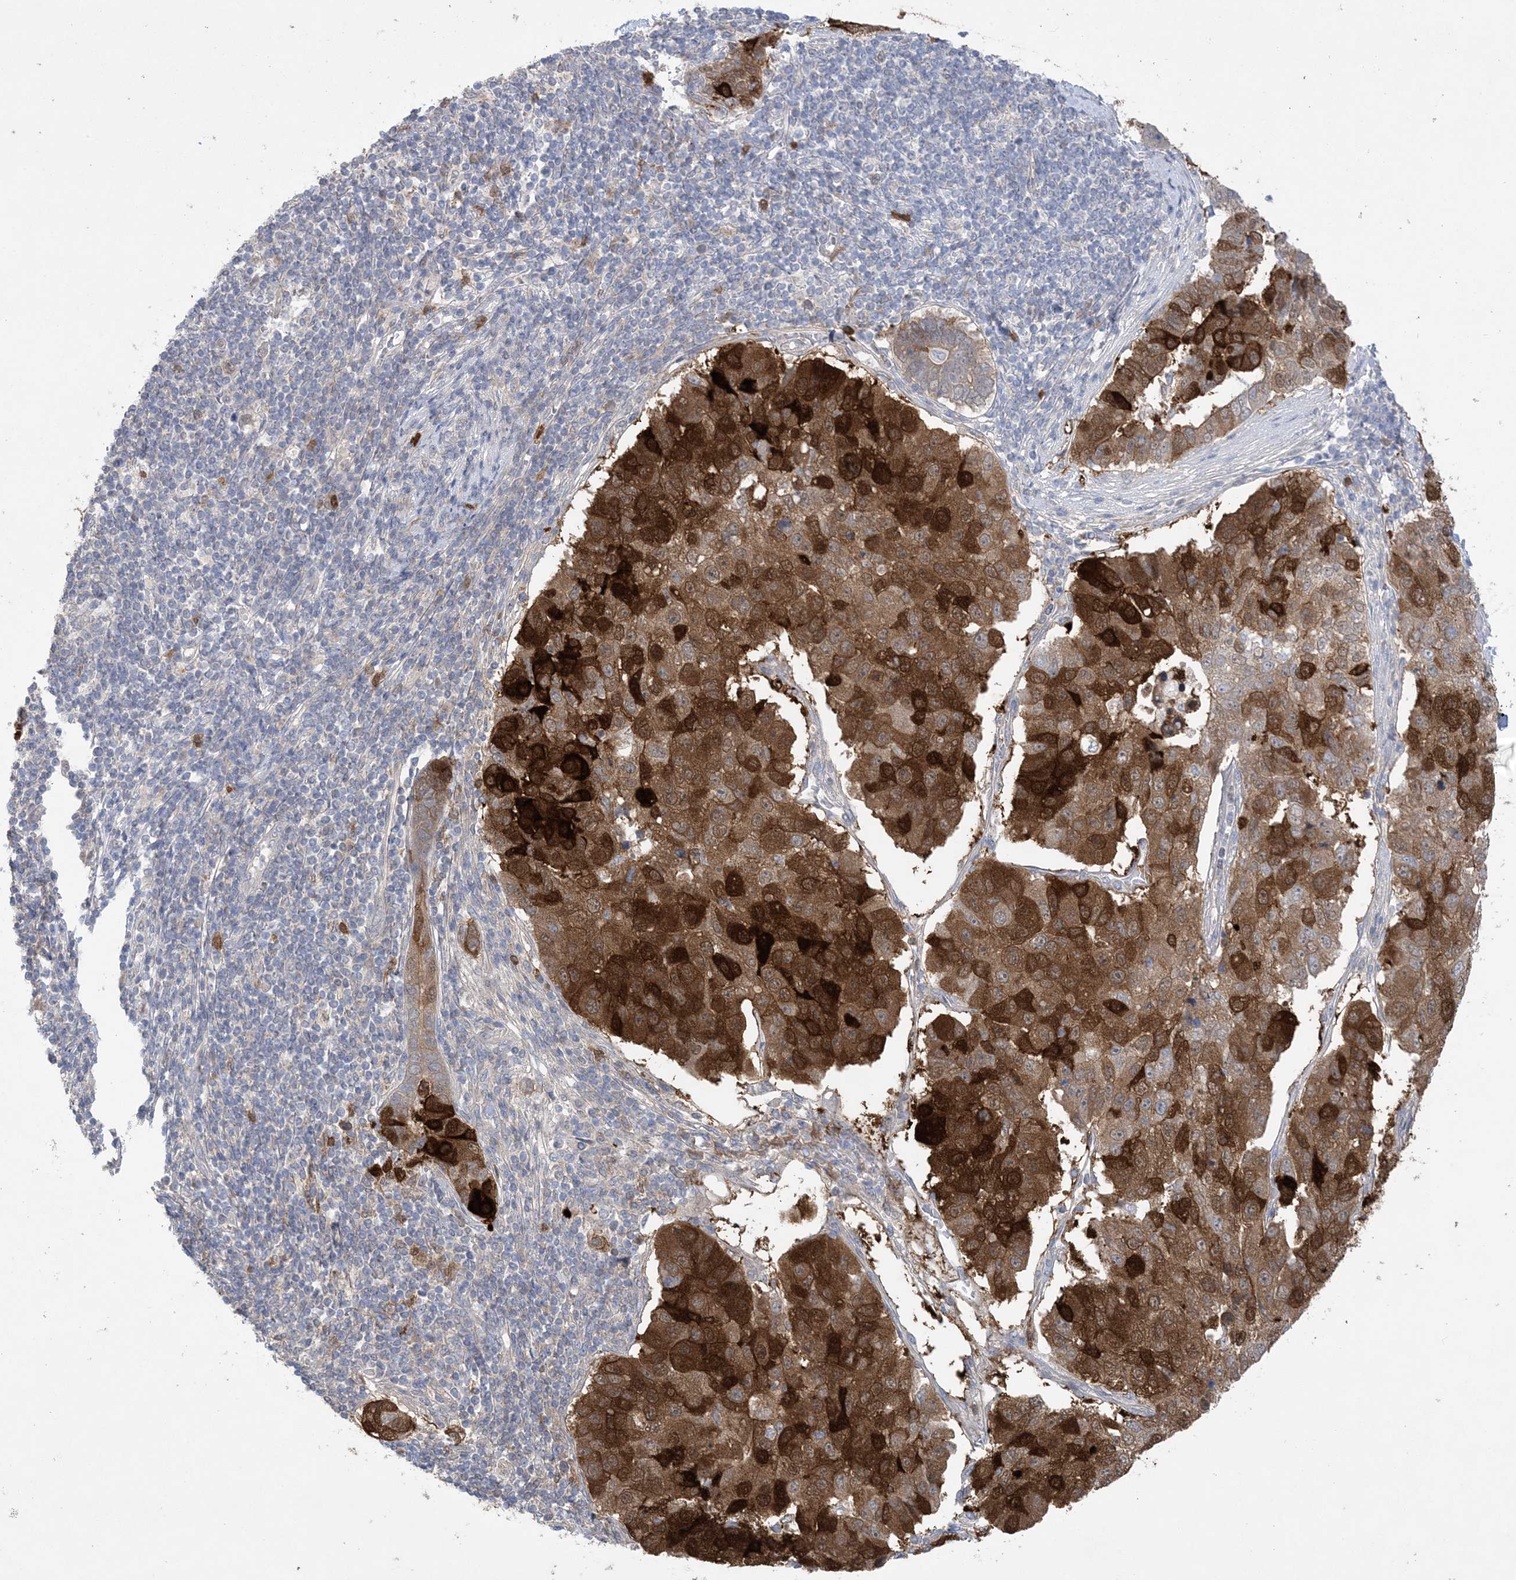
{"staining": {"intensity": "strong", "quantity": ">75%", "location": "cytoplasmic/membranous,nuclear"}, "tissue": "pancreatic cancer", "cell_type": "Tumor cells", "image_type": "cancer", "snomed": [{"axis": "morphology", "description": "Adenocarcinoma, NOS"}, {"axis": "topography", "description": "Pancreas"}], "caption": "Immunohistochemical staining of adenocarcinoma (pancreatic) shows high levels of strong cytoplasmic/membranous and nuclear protein staining in about >75% of tumor cells. The staining was performed using DAB, with brown indicating positive protein expression. Nuclei are stained blue with hematoxylin.", "gene": "HMGCS1", "patient": {"sex": "female", "age": 61}}